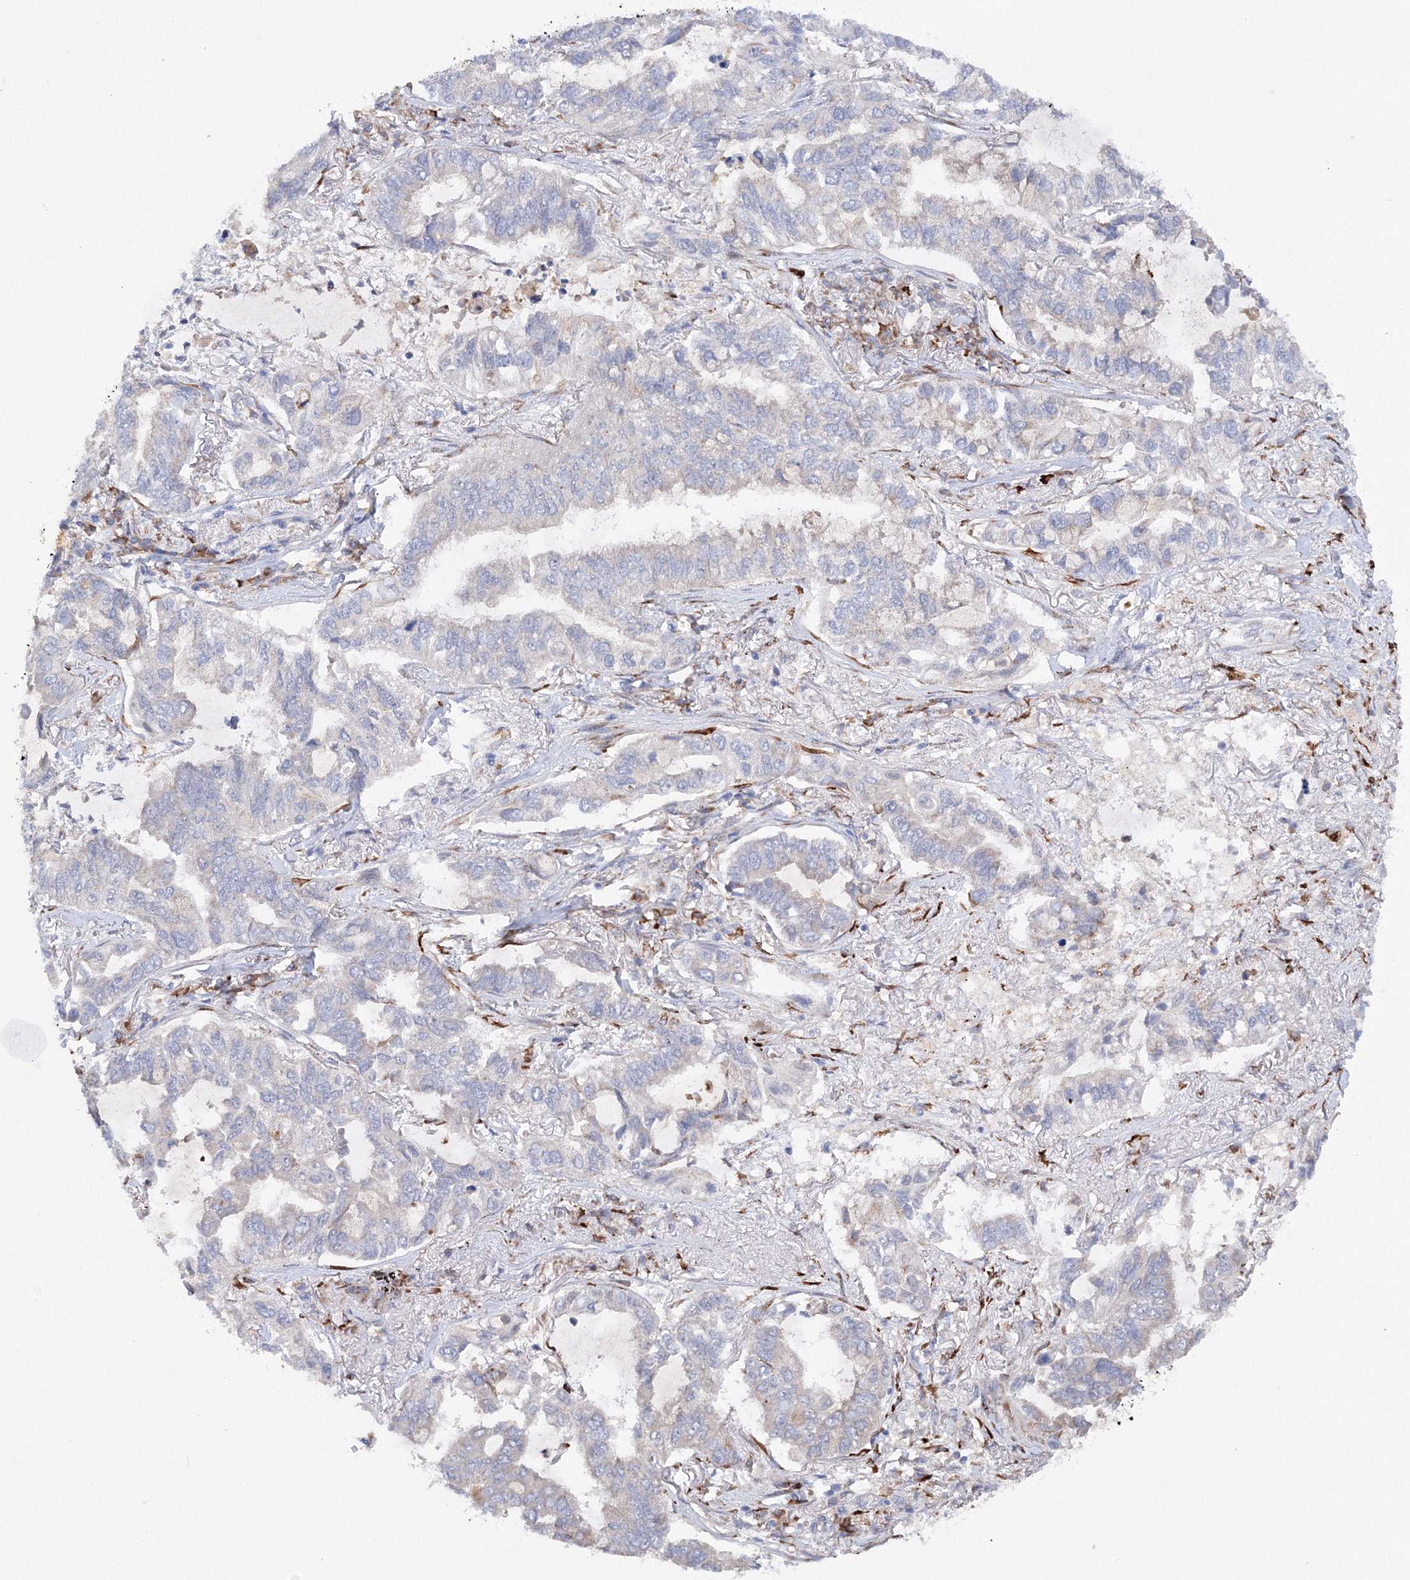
{"staining": {"intensity": "negative", "quantity": "none", "location": "none"}, "tissue": "lung cancer", "cell_type": "Tumor cells", "image_type": "cancer", "snomed": [{"axis": "morphology", "description": "Adenocarcinoma, NOS"}, {"axis": "topography", "description": "Lung"}], "caption": "A photomicrograph of human lung adenocarcinoma is negative for staining in tumor cells. (DAB (3,3'-diaminobenzidine) immunohistochemistry (IHC) with hematoxylin counter stain).", "gene": "DIS3L2", "patient": {"sex": "male", "age": 64}}